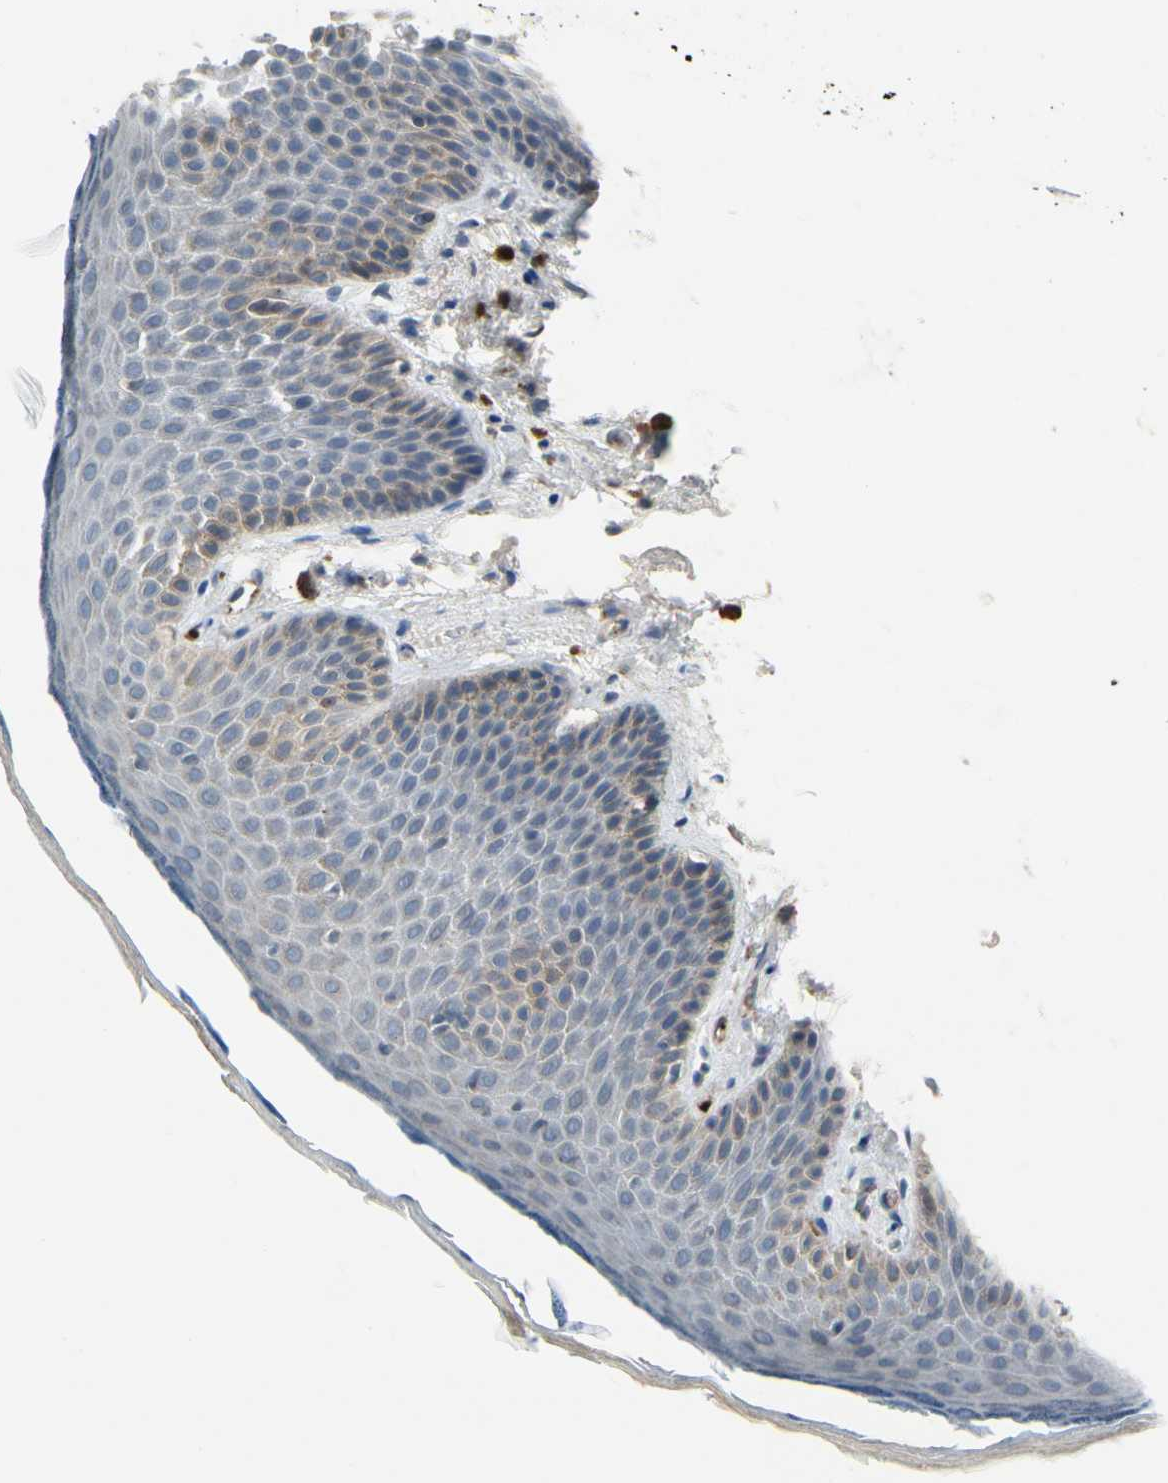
{"staining": {"intensity": "weak", "quantity": "<25%", "location": "cytoplasmic/membranous"}, "tissue": "skin", "cell_type": "Epidermal cells", "image_type": "normal", "snomed": [{"axis": "morphology", "description": "Normal tissue, NOS"}, {"axis": "topography", "description": "Anal"}], "caption": "This image is of normal skin stained with IHC to label a protein in brown with the nuclei are counter-stained blue. There is no positivity in epidermal cells.", "gene": "CNDP1", "patient": {"sex": "male", "age": 74}}